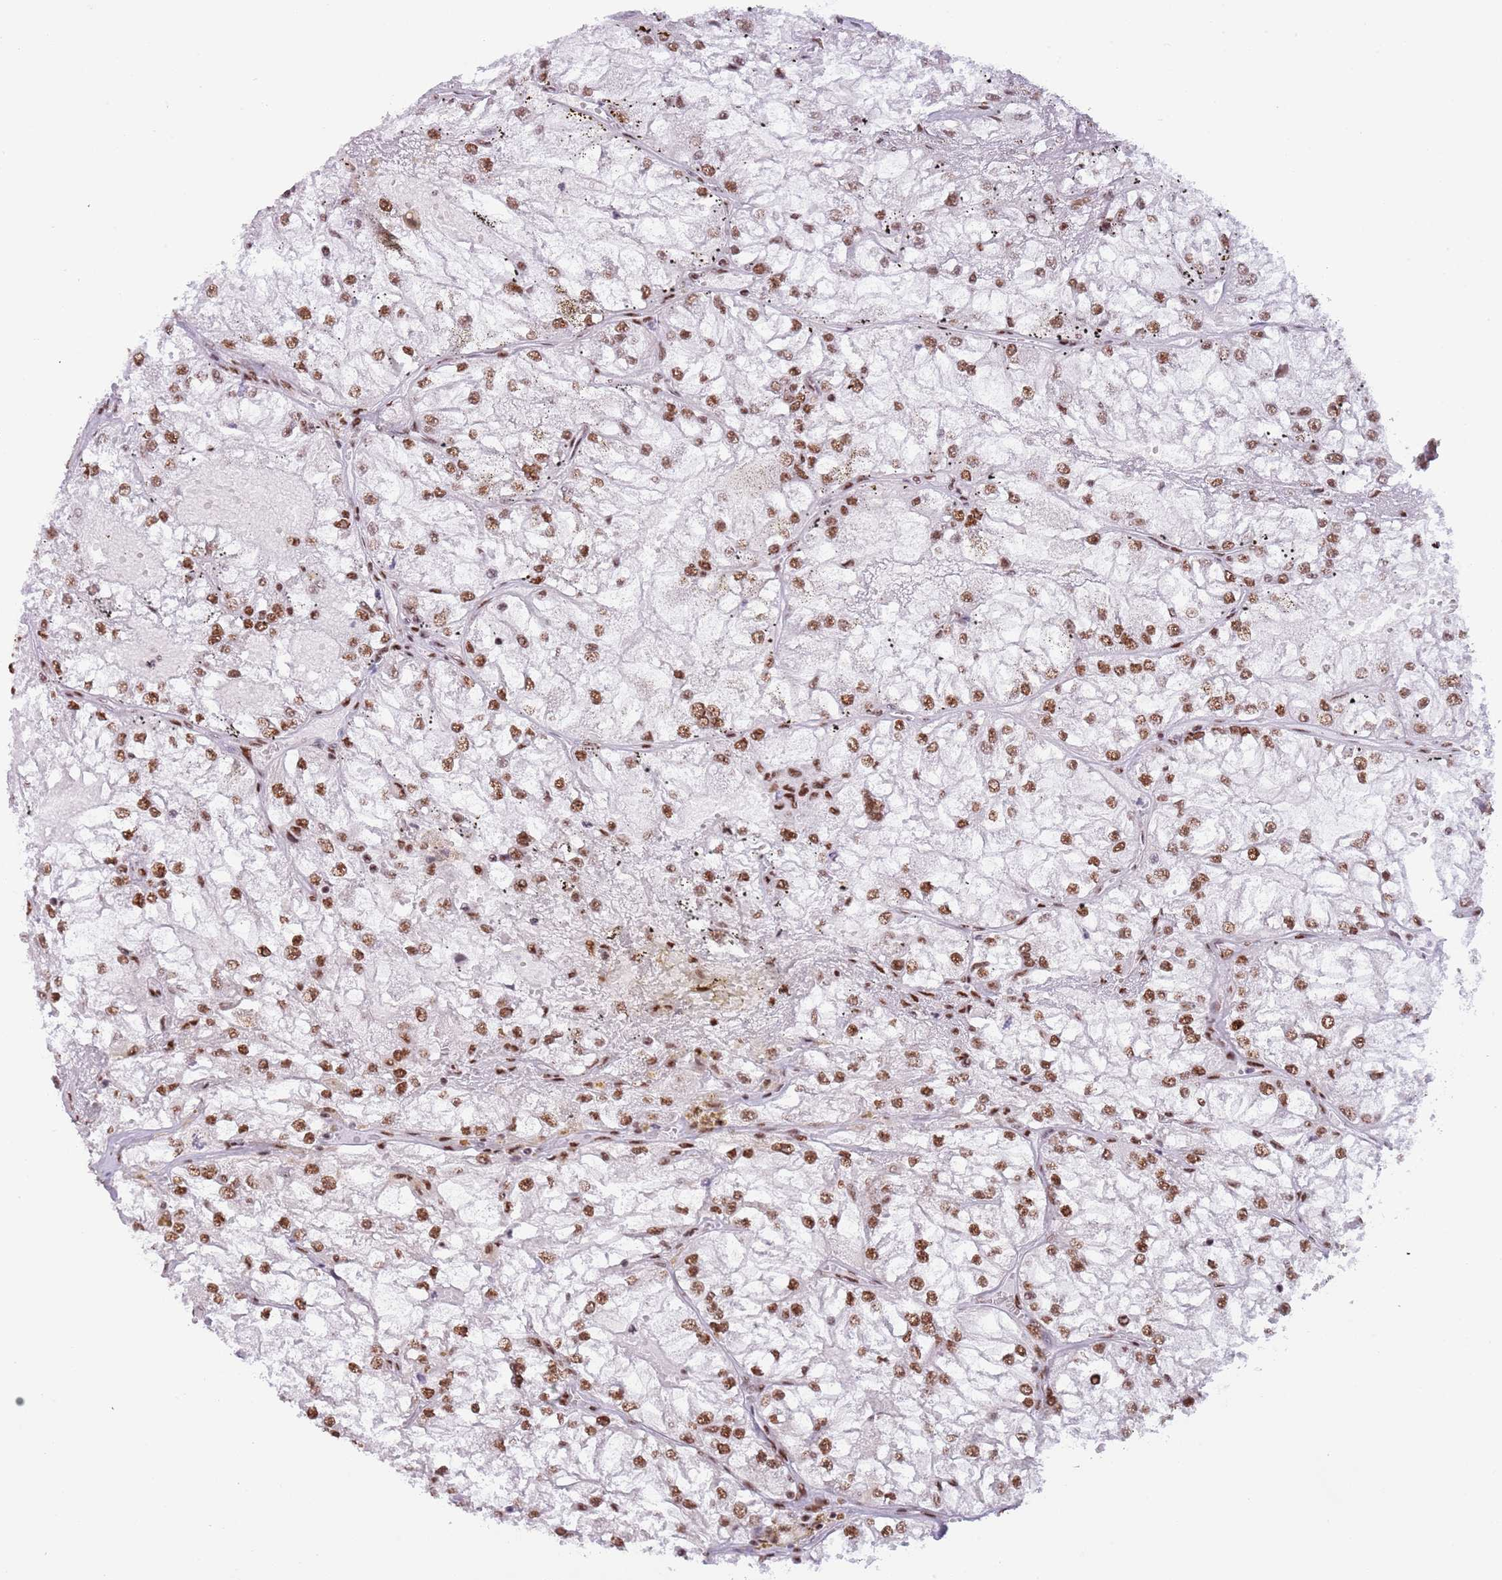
{"staining": {"intensity": "moderate", "quantity": ">75%", "location": "nuclear"}, "tissue": "renal cancer", "cell_type": "Tumor cells", "image_type": "cancer", "snomed": [{"axis": "morphology", "description": "Adenocarcinoma, NOS"}, {"axis": "topography", "description": "Kidney"}], "caption": "Renal adenocarcinoma was stained to show a protein in brown. There is medium levels of moderate nuclear staining in about >75% of tumor cells.", "gene": "SF3A2", "patient": {"sex": "female", "age": 72}}